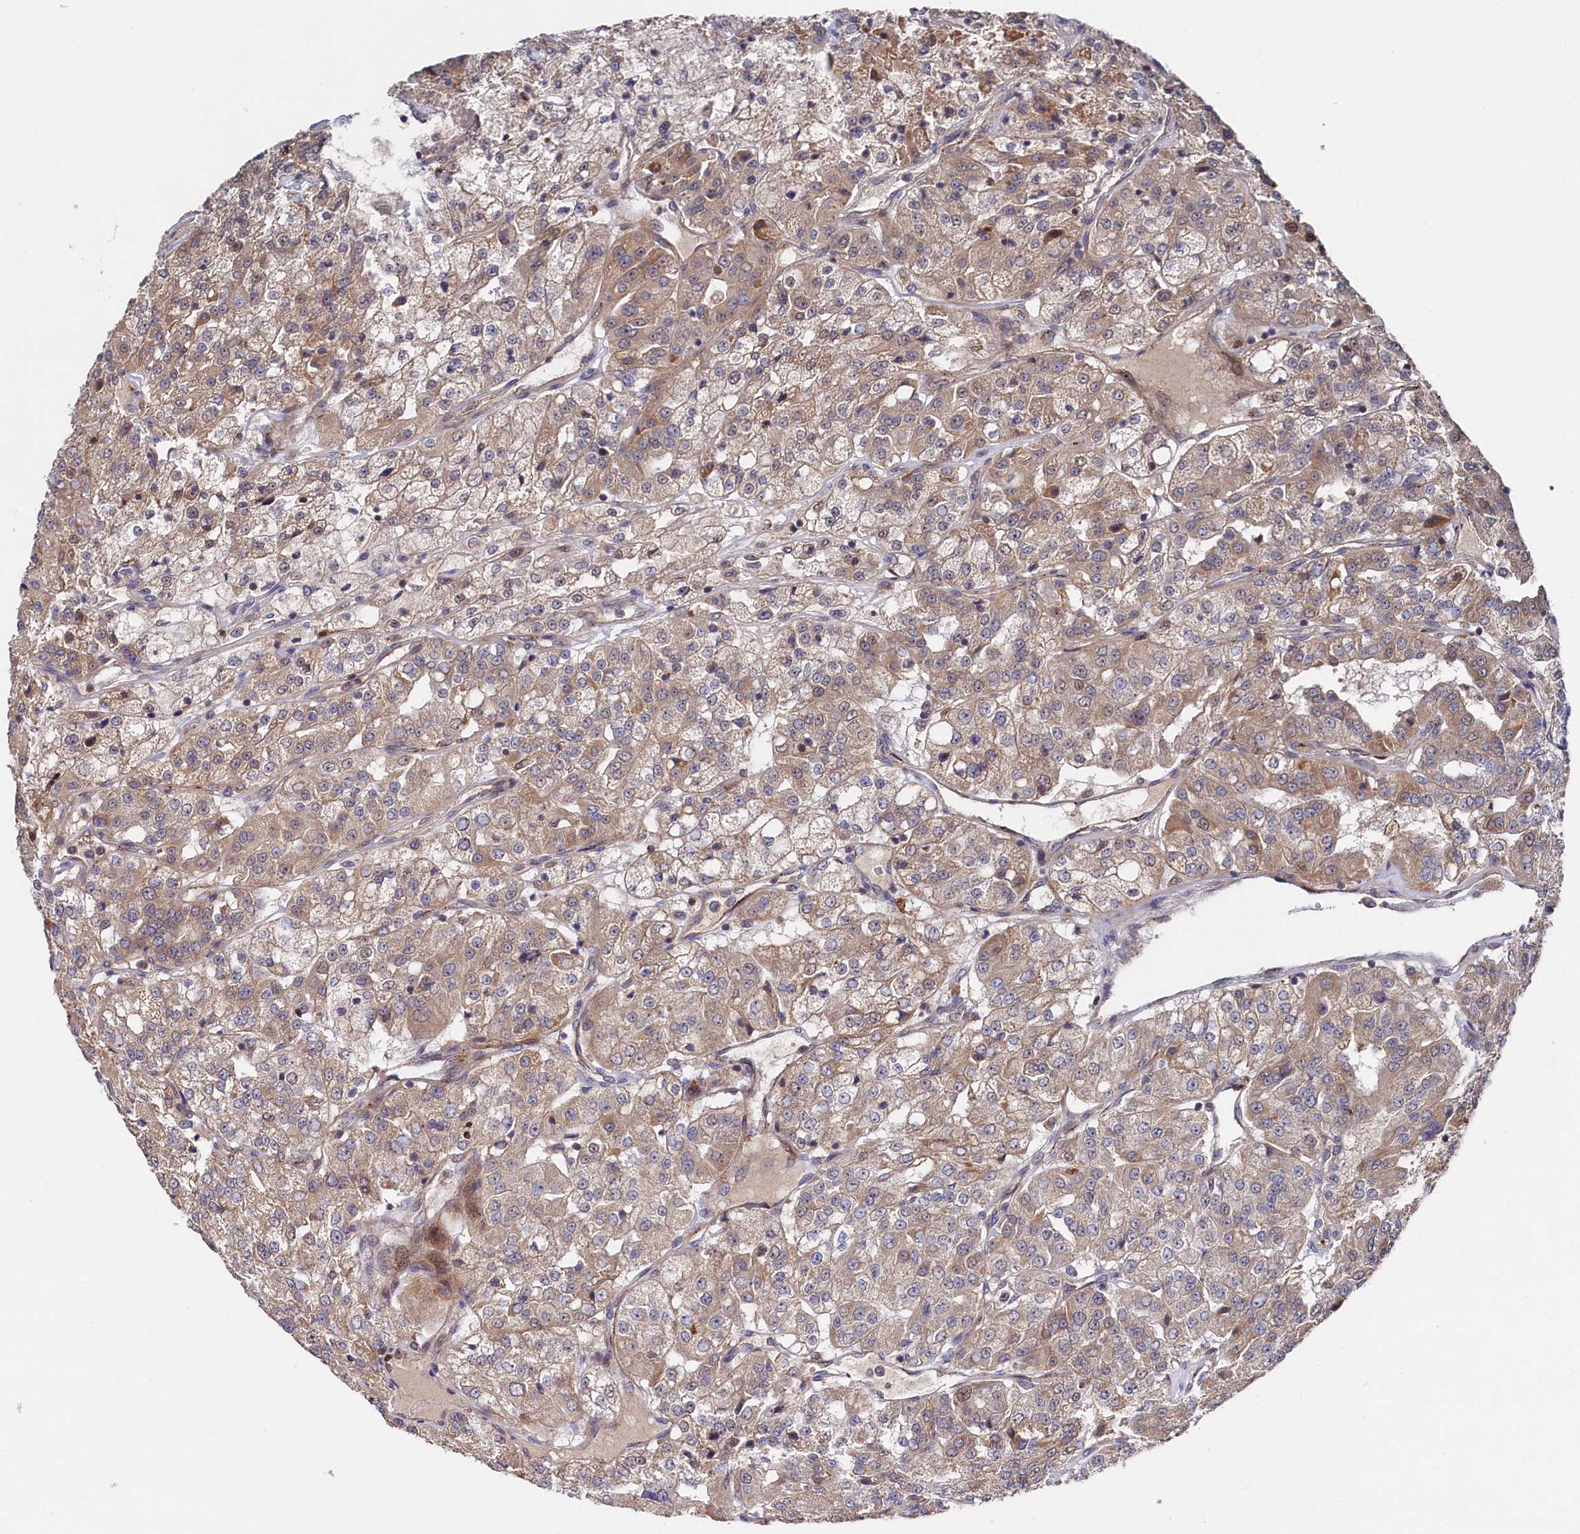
{"staining": {"intensity": "weak", "quantity": ">75%", "location": "cytoplasmic/membranous"}, "tissue": "renal cancer", "cell_type": "Tumor cells", "image_type": "cancer", "snomed": [{"axis": "morphology", "description": "Adenocarcinoma, NOS"}, {"axis": "topography", "description": "Kidney"}], "caption": "Brown immunohistochemical staining in renal cancer (adenocarcinoma) displays weak cytoplasmic/membranous positivity in approximately >75% of tumor cells.", "gene": "SUPV3L1", "patient": {"sex": "female", "age": 63}}